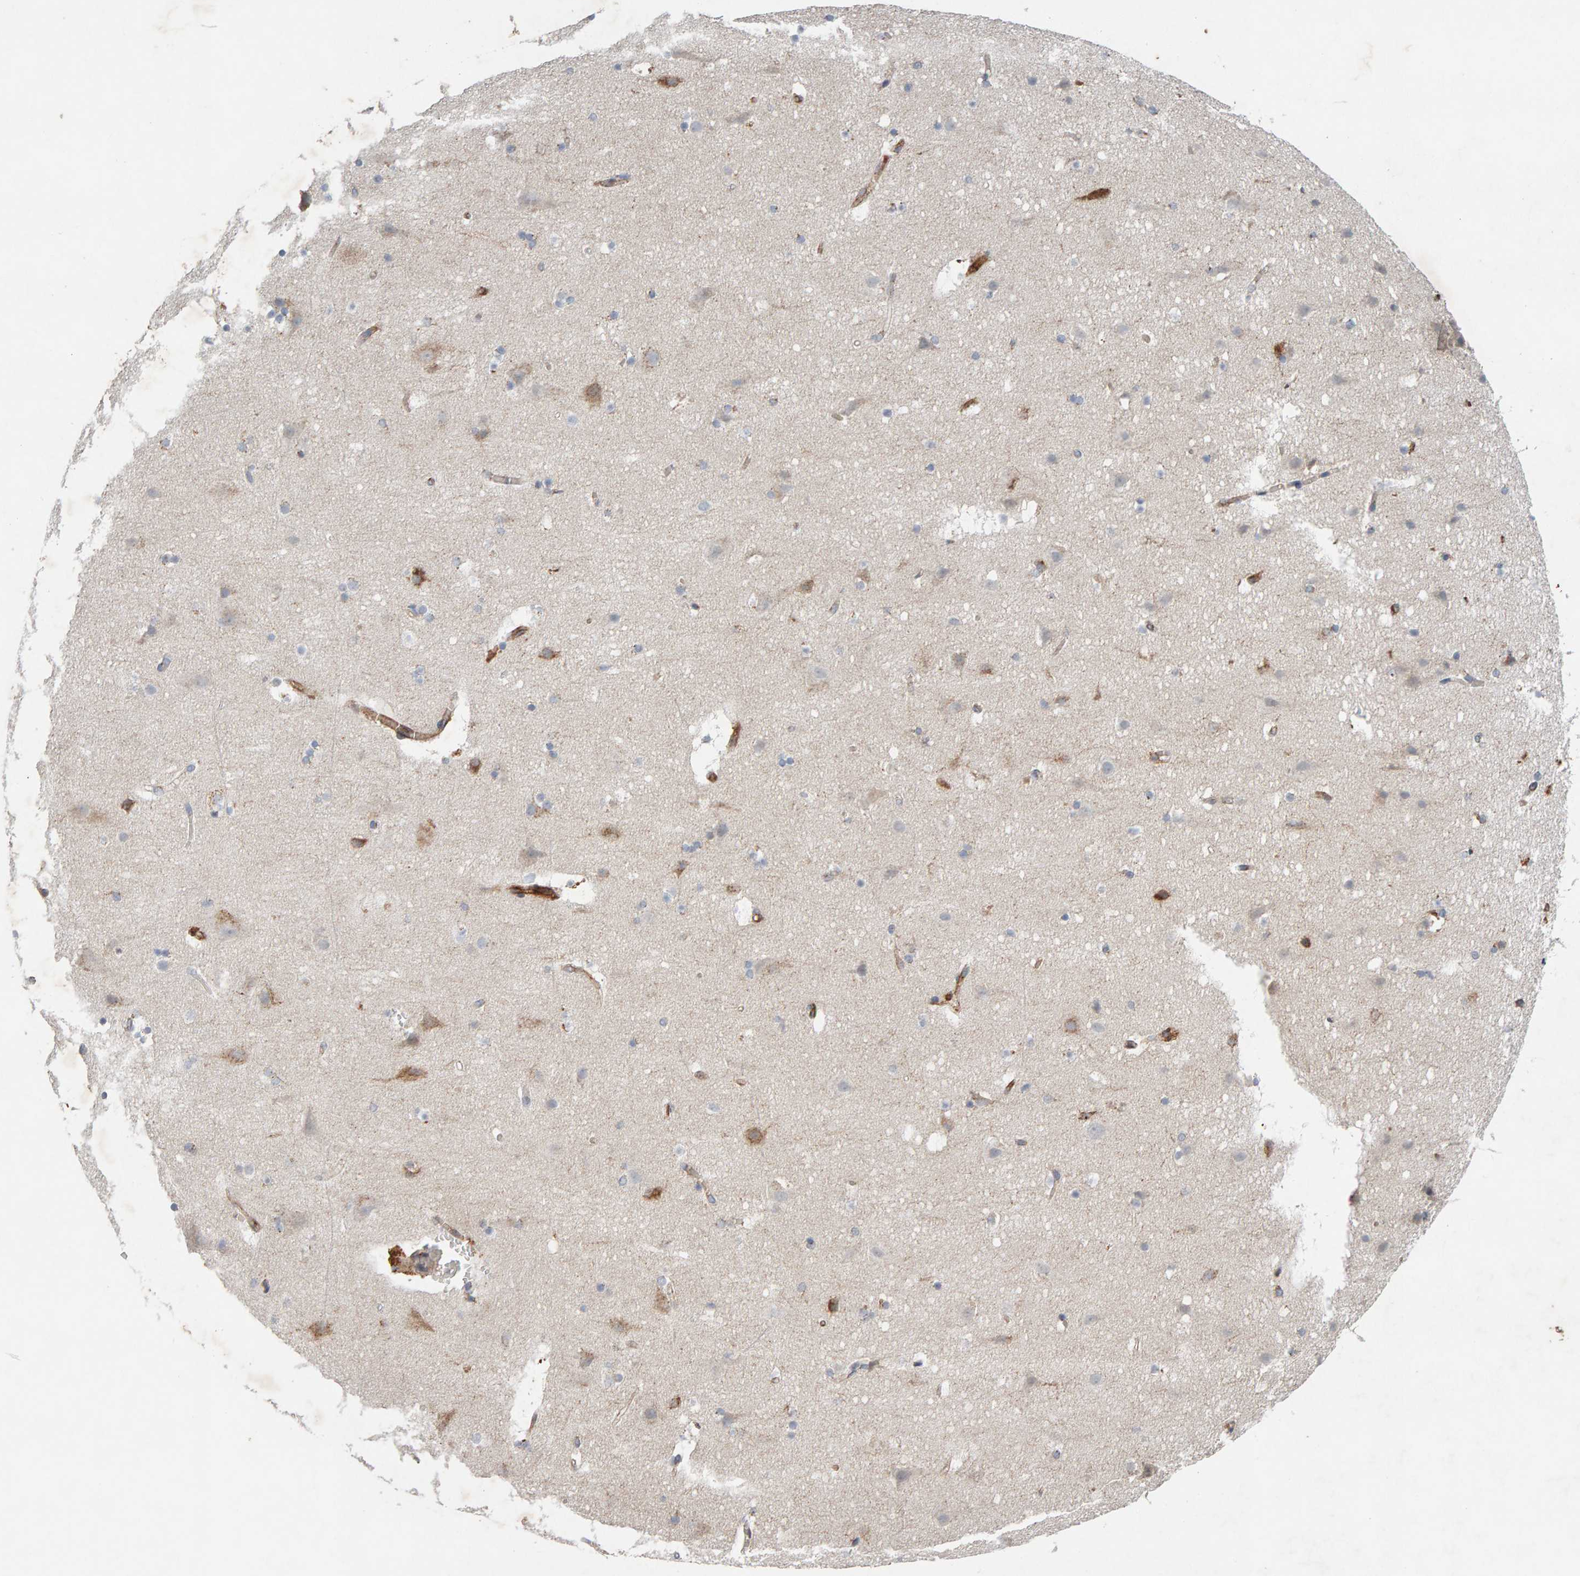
{"staining": {"intensity": "moderate", "quantity": ">75%", "location": "cytoplasmic/membranous"}, "tissue": "cerebral cortex", "cell_type": "Endothelial cells", "image_type": "normal", "snomed": [{"axis": "morphology", "description": "Normal tissue, NOS"}, {"axis": "topography", "description": "Cerebral cortex"}], "caption": "Immunohistochemistry histopathology image of benign cerebral cortex stained for a protein (brown), which displays medium levels of moderate cytoplasmic/membranous expression in approximately >75% of endothelial cells.", "gene": "PTPRM", "patient": {"sex": "male", "age": 45}}